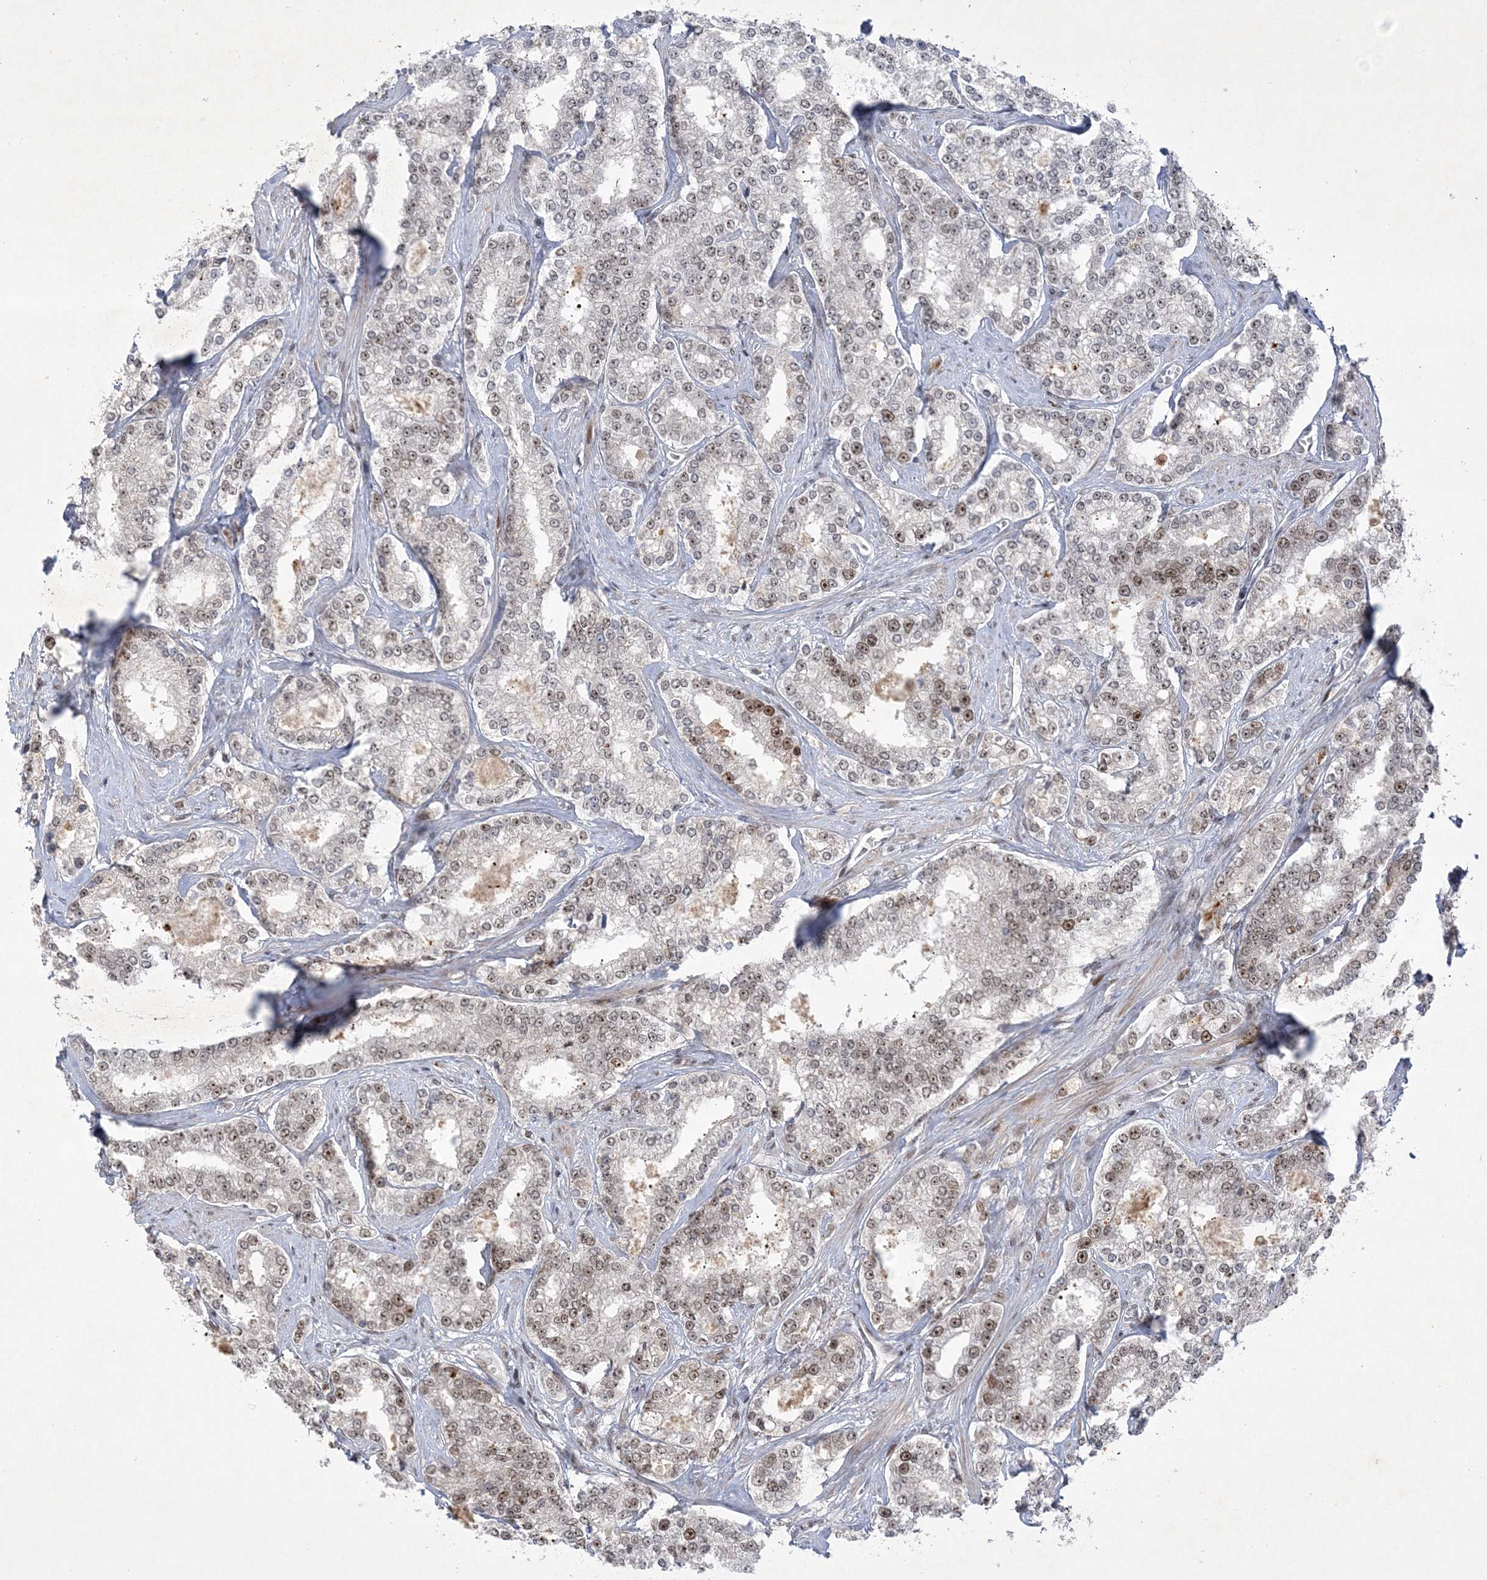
{"staining": {"intensity": "moderate", "quantity": "<25%", "location": "cytoplasmic/membranous,nuclear"}, "tissue": "prostate cancer", "cell_type": "Tumor cells", "image_type": "cancer", "snomed": [{"axis": "morphology", "description": "Normal tissue, NOS"}, {"axis": "morphology", "description": "Adenocarcinoma, High grade"}, {"axis": "topography", "description": "Prostate"}], "caption": "A brown stain shows moderate cytoplasmic/membranous and nuclear expression of a protein in human prostate high-grade adenocarcinoma tumor cells.", "gene": "NPM3", "patient": {"sex": "male", "age": 83}}